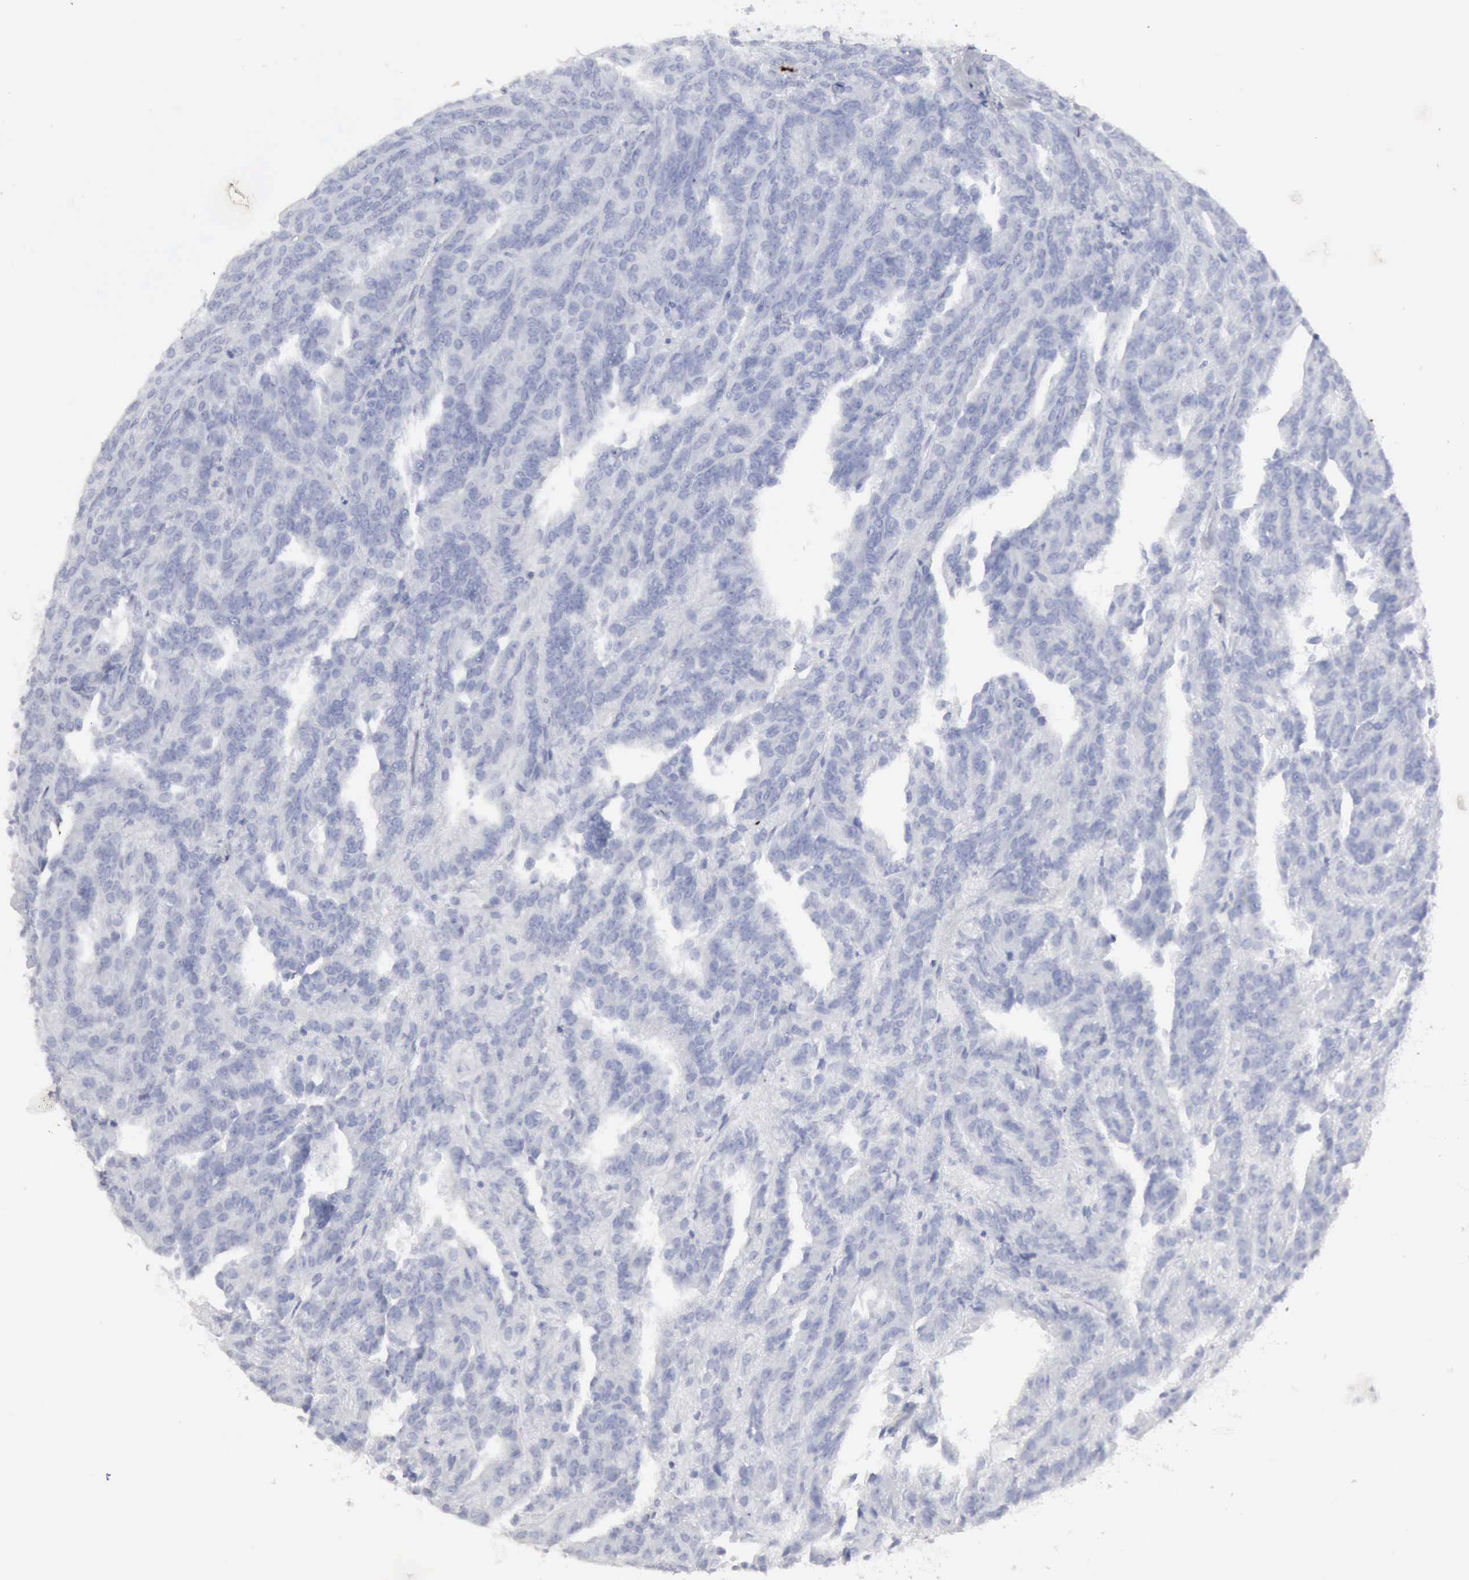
{"staining": {"intensity": "negative", "quantity": "none", "location": "none"}, "tissue": "renal cancer", "cell_type": "Tumor cells", "image_type": "cancer", "snomed": [{"axis": "morphology", "description": "Adenocarcinoma, NOS"}, {"axis": "topography", "description": "Kidney"}], "caption": "Histopathology image shows no significant protein staining in tumor cells of renal adenocarcinoma.", "gene": "CMA1", "patient": {"sex": "male", "age": 46}}